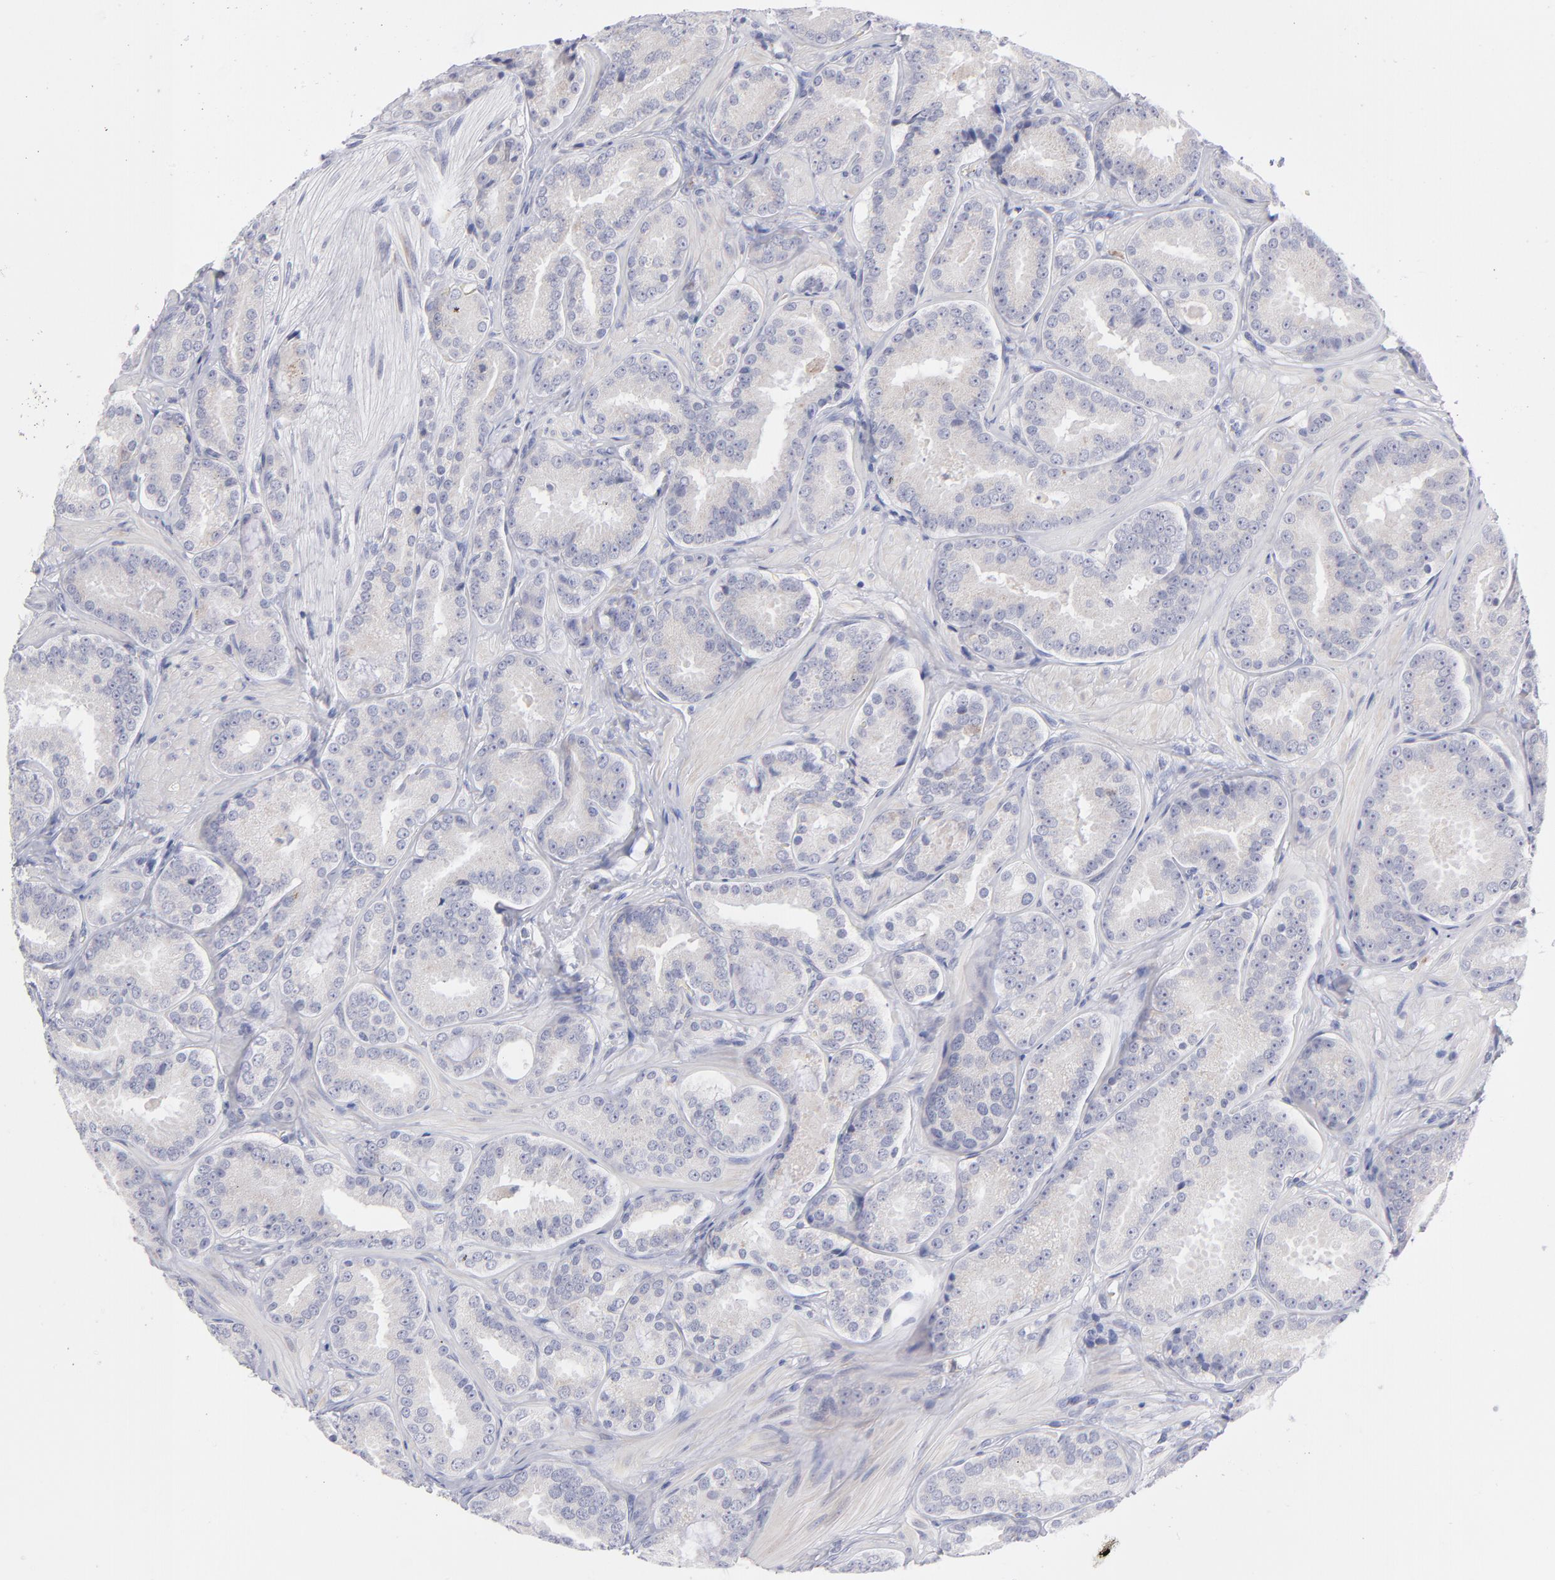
{"staining": {"intensity": "negative", "quantity": "none", "location": "none"}, "tissue": "prostate cancer", "cell_type": "Tumor cells", "image_type": "cancer", "snomed": [{"axis": "morphology", "description": "Adenocarcinoma, Low grade"}, {"axis": "topography", "description": "Prostate"}], "caption": "DAB (3,3'-diaminobenzidine) immunohistochemical staining of human prostate low-grade adenocarcinoma exhibits no significant staining in tumor cells.", "gene": "MTHFD2", "patient": {"sex": "male", "age": 59}}